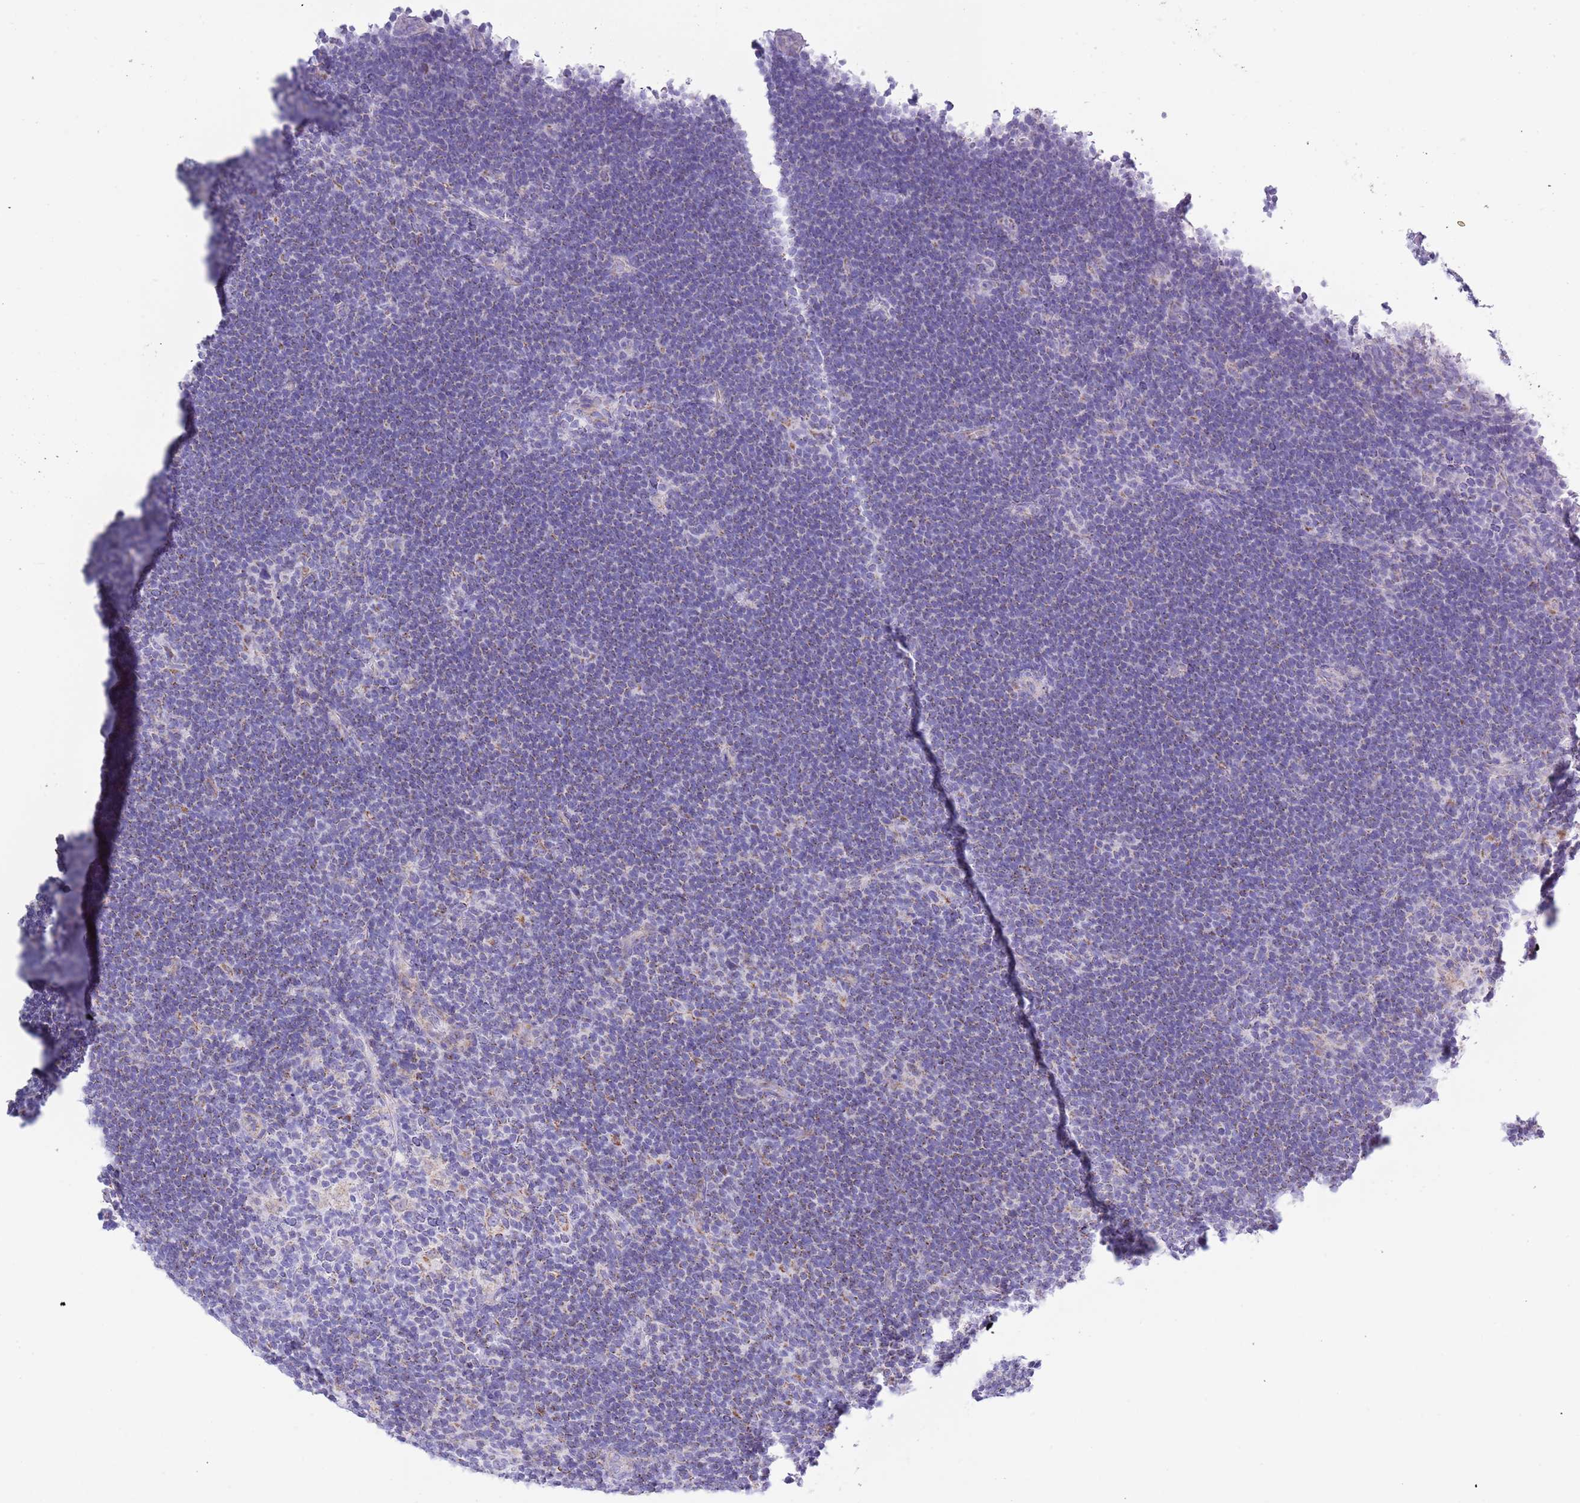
{"staining": {"intensity": "weak", "quantity": "25%-75%", "location": "cytoplasmic/membranous"}, "tissue": "lymphoma", "cell_type": "Tumor cells", "image_type": "cancer", "snomed": [{"axis": "morphology", "description": "Hodgkin's disease, NOS"}, {"axis": "topography", "description": "Lymph node"}], "caption": "A high-resolution histopathology image shows immunohistochemistry staining of Hodgkin's disease, which exhibits weak cytoplasmic/membranous expression in approximately 25%-75% of tumor cells. (DAB IHC with brightfield microscopy, high magnification).", "gene": "MOCOS", "patient": {"sex": "female", "age": 57}}